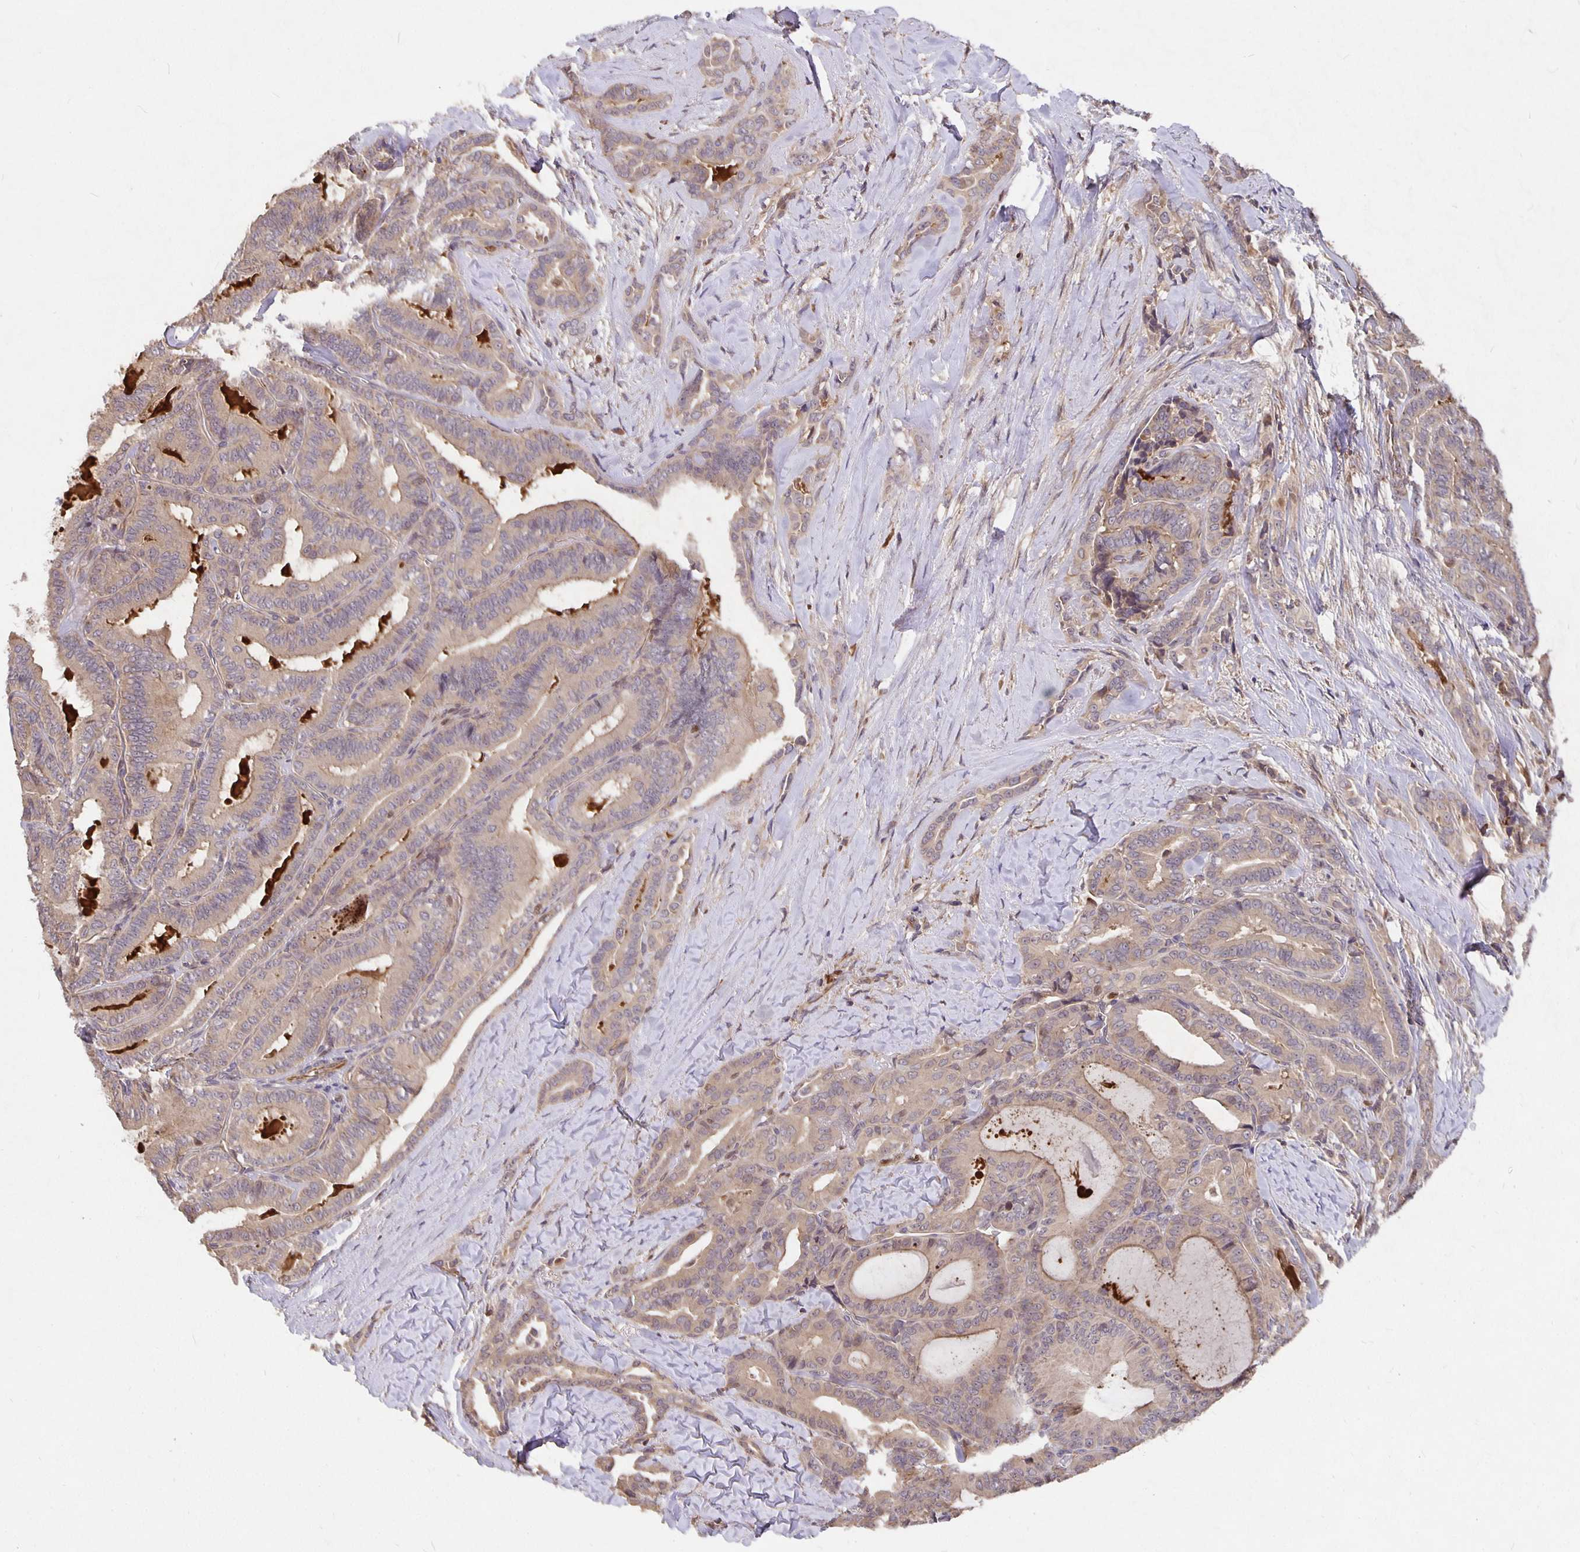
{"staining": {"intensity": "weak", "quantity": "25%-75%", "location": "cytoplasmic/membranous"}, "tissue": "thyroid cancer", "cell_type": "Tumor cells", "image_type": "cancer", "snomed": [{"axis": "morphology", "description": "Papillary adenocarcinoma, NOS"}, {"axis": "topography", "description": "Thyroid gland"}], "caption": "Brown immunohistochemical staining in thyroid cancer demonstrates weak cytoplasmic/membranous expression in approximately 25%-75% of tumor cells. The protein is stained brown, and the nuclei are stained in blue (DAB (3,3'-diaminobenzidine) IHC with brightfield microscopy, high magnification).", "gene": "NOG", "patient": {"sex": "male", "age": 61}}